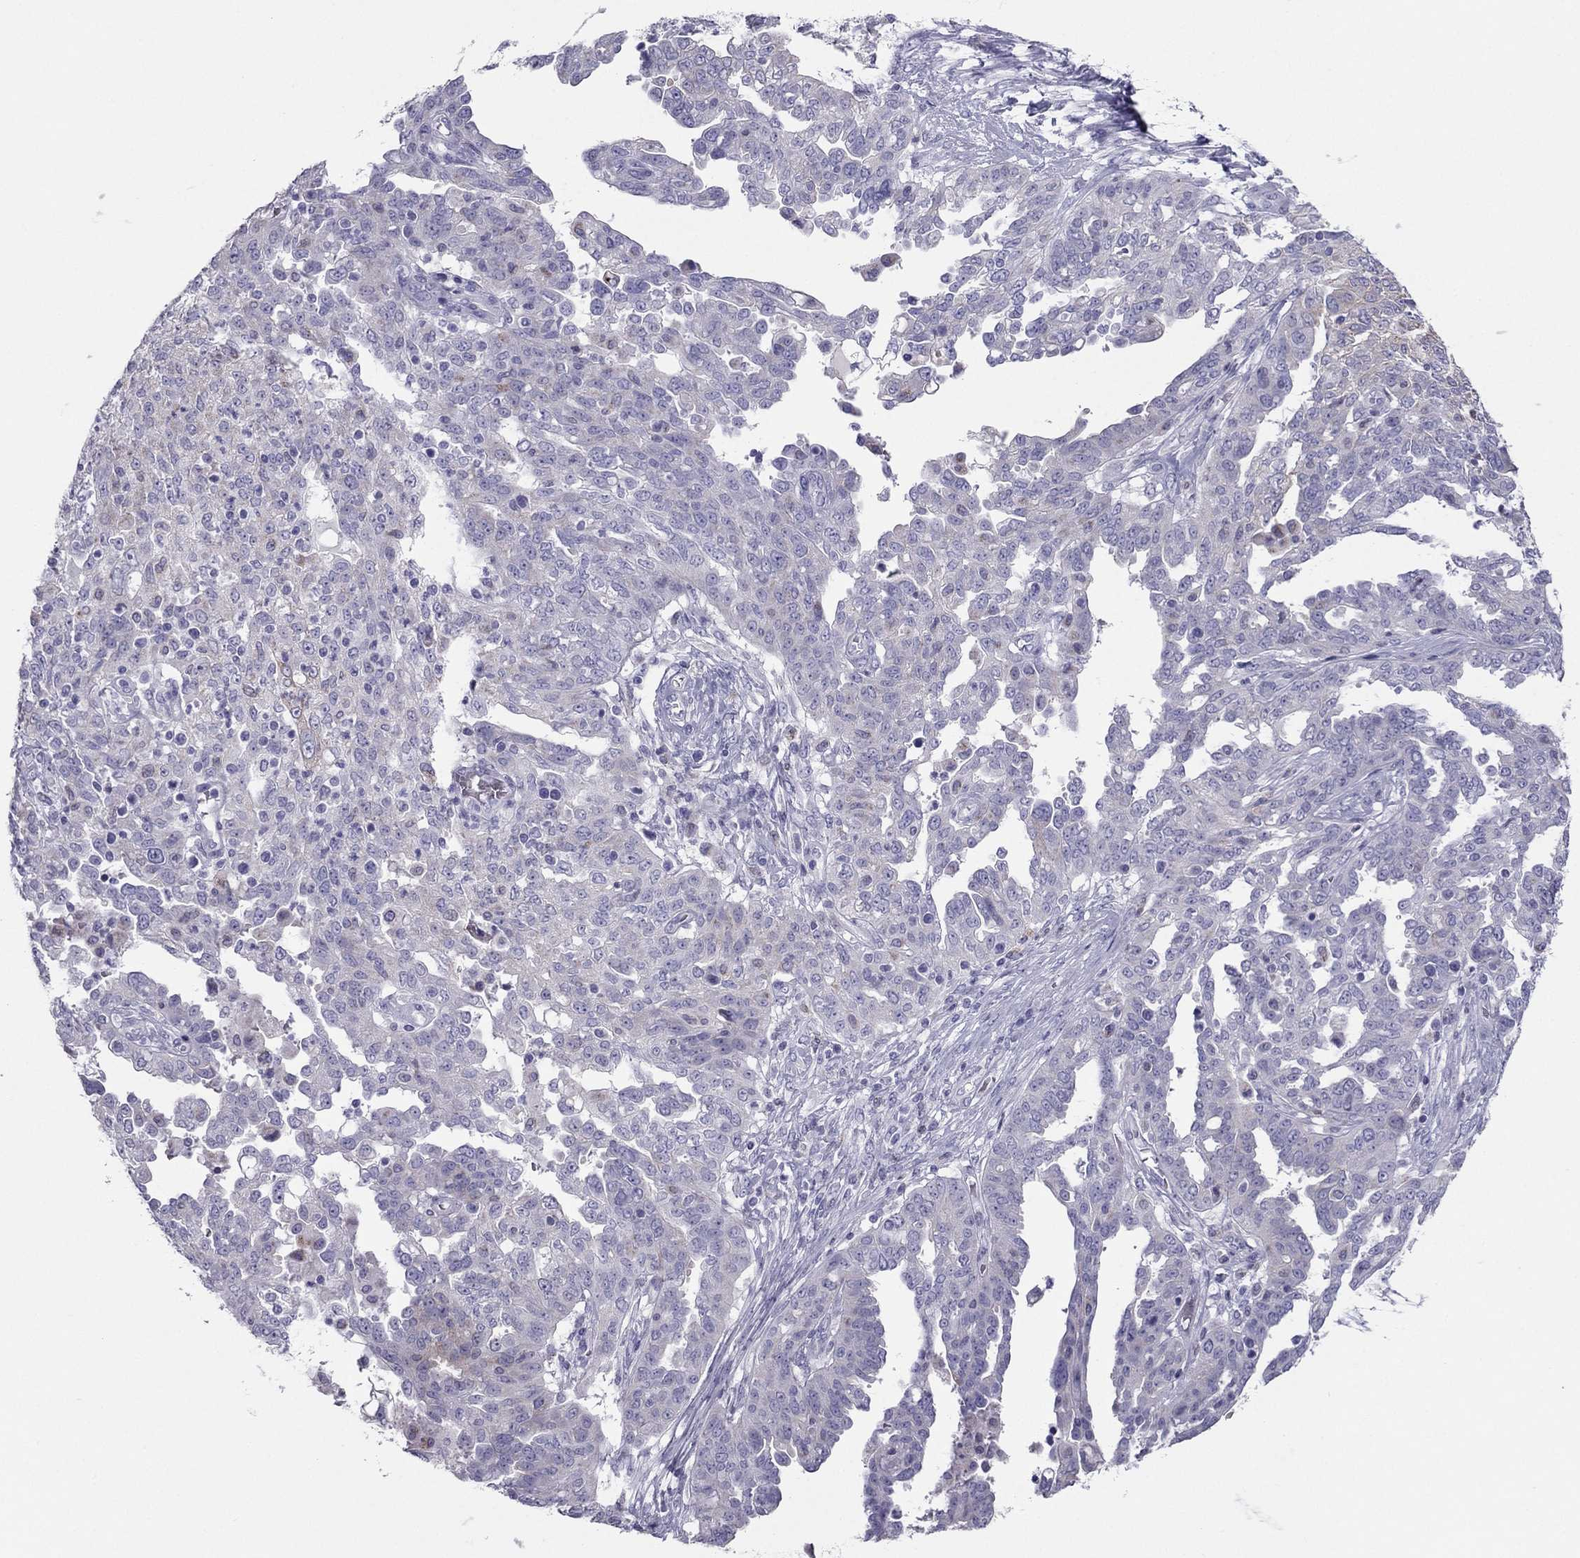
{"staining": {"intensity": "negative", "quantity": "none", "location": "none"}, "tissue": "ovarian cancer", "cell_type": "Tumor cells", "image_type": "cancer", "snomed": [{"axis": "morphology", "description": "Cystadenocarcinoma, serous, NOS"}, {"axis": "topography", "description": "Ovary"}], "caption": "DAB immunohistochemical staining of ovarian cancer exhibits no significant positivity in tumor cells. (Immunohistochemistry, brightfield microscopy, high magnification).", "gene": "MAEL", "patient": {"sex": "female", "age": 67}}